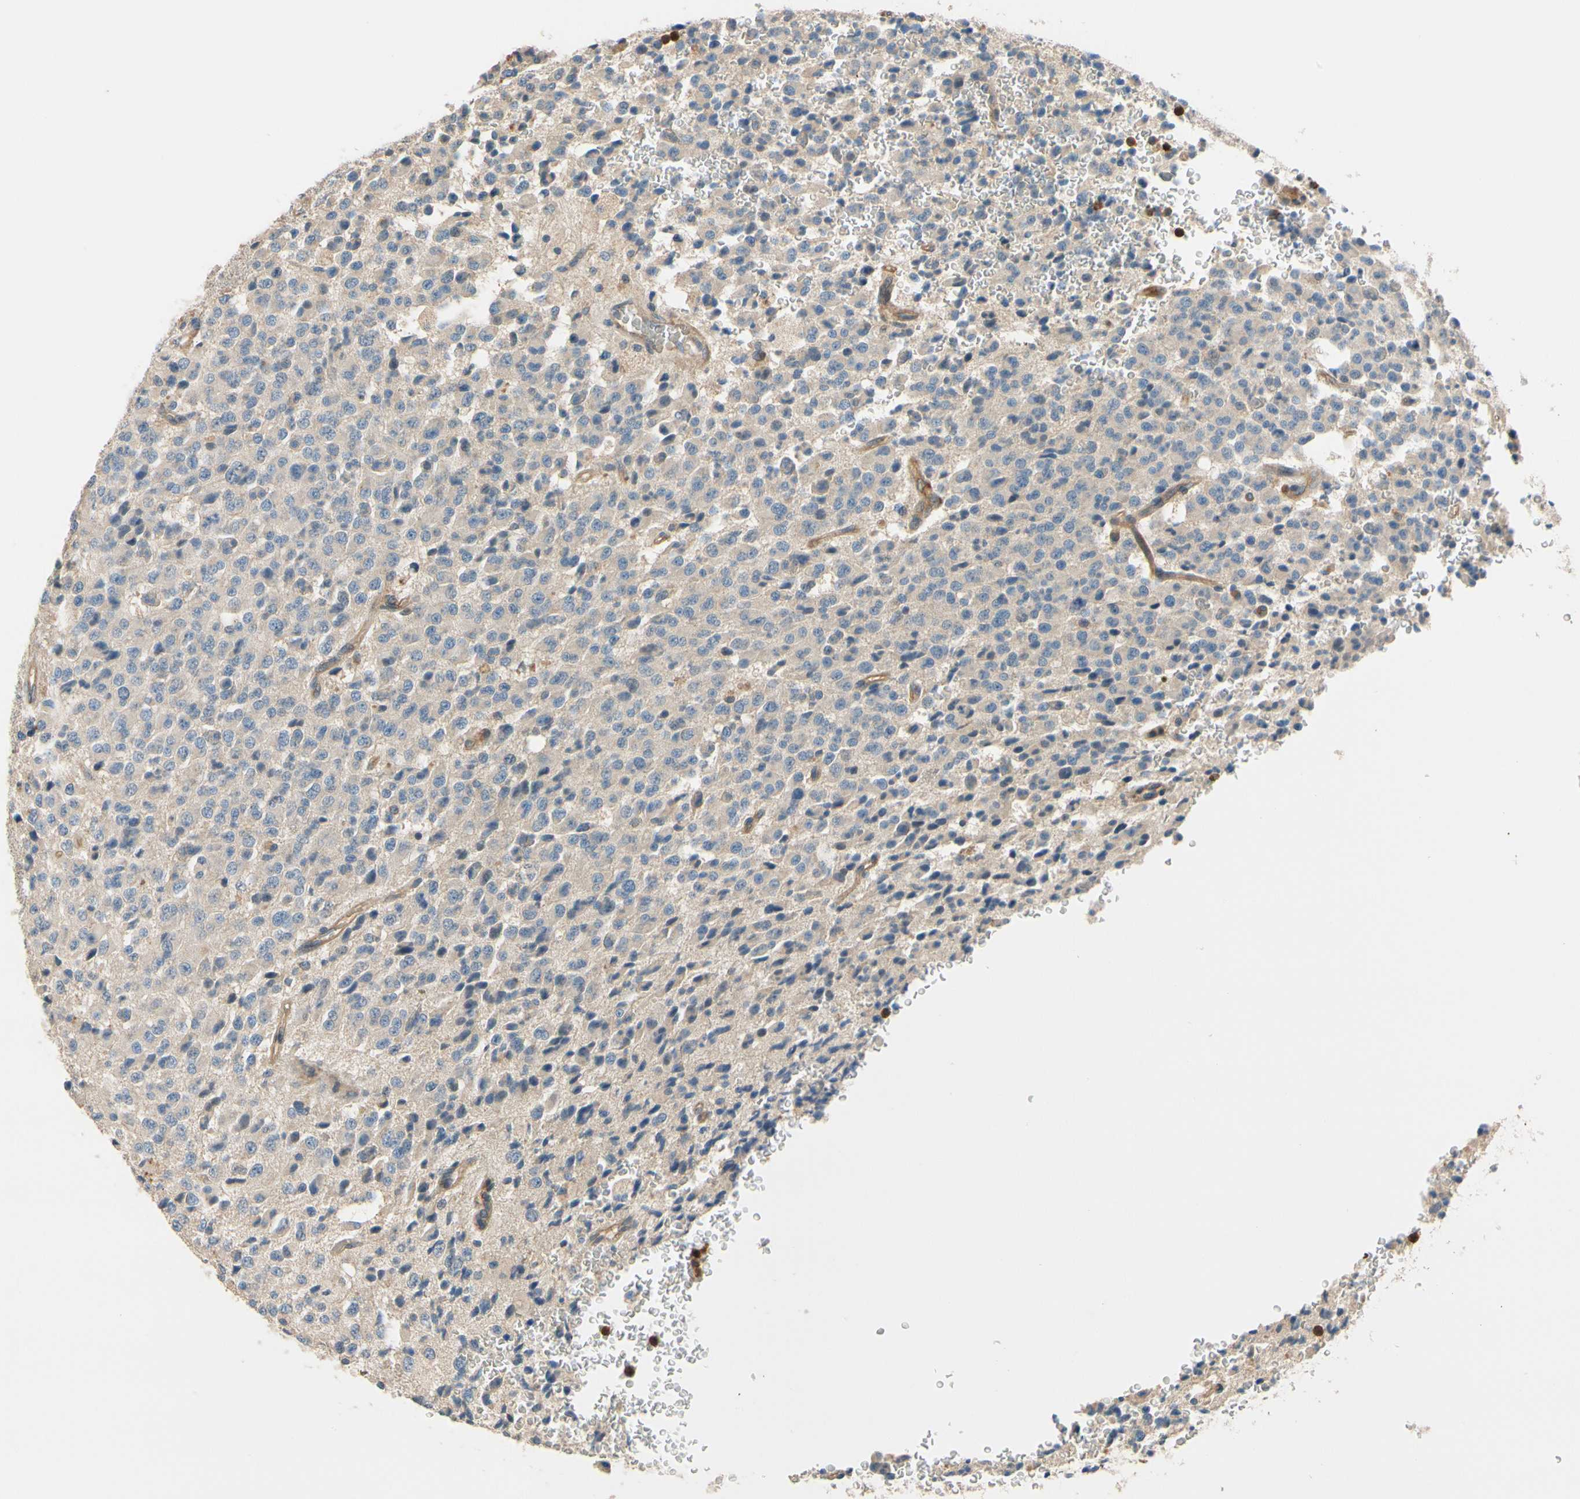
{"staining": {"intensity": "negative", "quantity": "none", "location": "none"}, "tissue": "glioma", "cell_type": "Tumor cells", "image_type": "cancer", "snomed": [{"axis": "morphology", "description": "Glioma, malignant, High grade"}, {"axis": "topography", "description": "pancreas cauda"}], "caption": "IHC of human malignant glioma (high-grade) demonstrates no staining in tumor cells. (DAB immunohistochemistry with hematoxylin counter stain).", "gene": "SIGLEC5", "patient": {"sex": "male", "age": 60}}